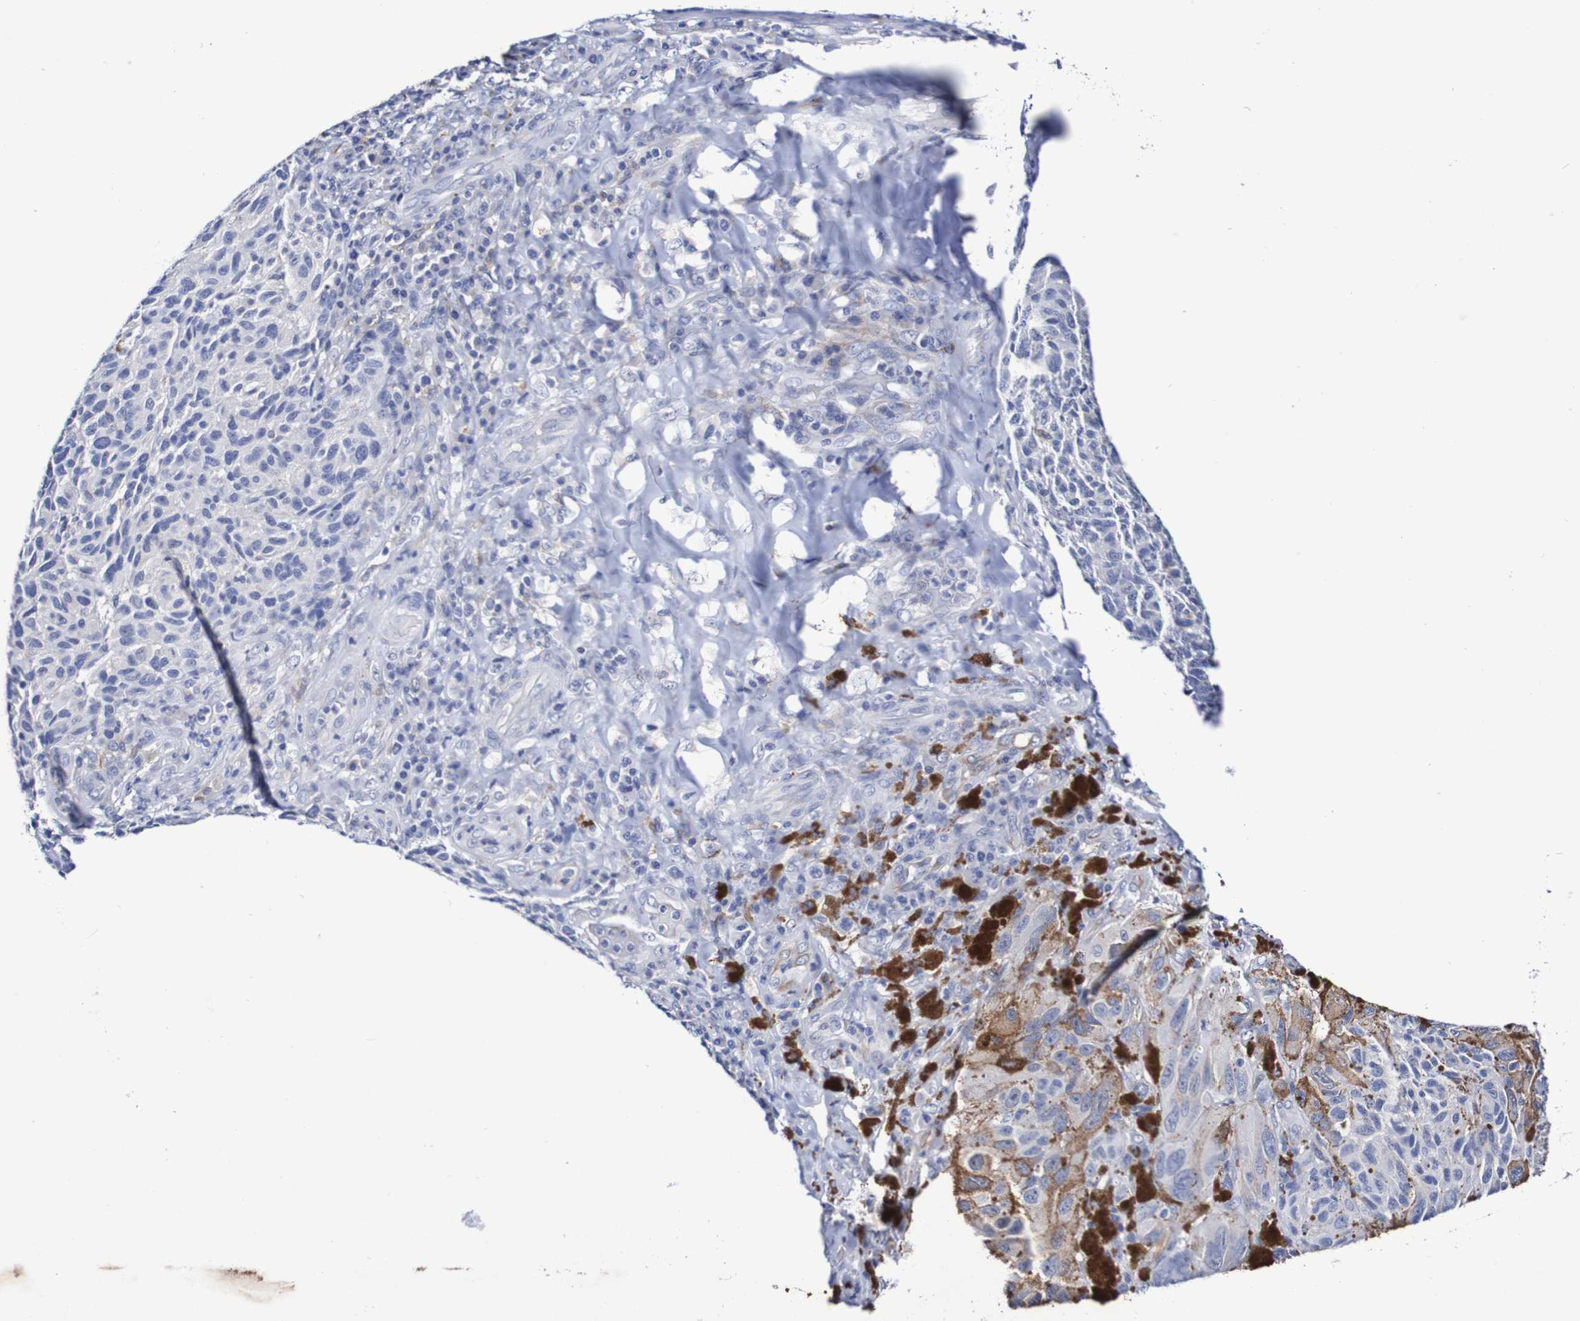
{"staining": {"intensity": "moderate", "quantity": "<25%", "location": "cytoplasmic/membranous"}, "tissue": "melanoma", "cell_type": "Tumor cells", "image_type": "cancer", "snomed": [{"axis": "morphology", "description": "Malignant melanoma, NOS"}, {"axis": "topography", "description": "Skin"}], "caption": "The immunohistochemical stain shows moderate cytoplasmic/membranous expression in tumor cells of malignant melanoma tissue.", "gene": "SEZ6", "patient": {"sex": "female", "age": 73}}